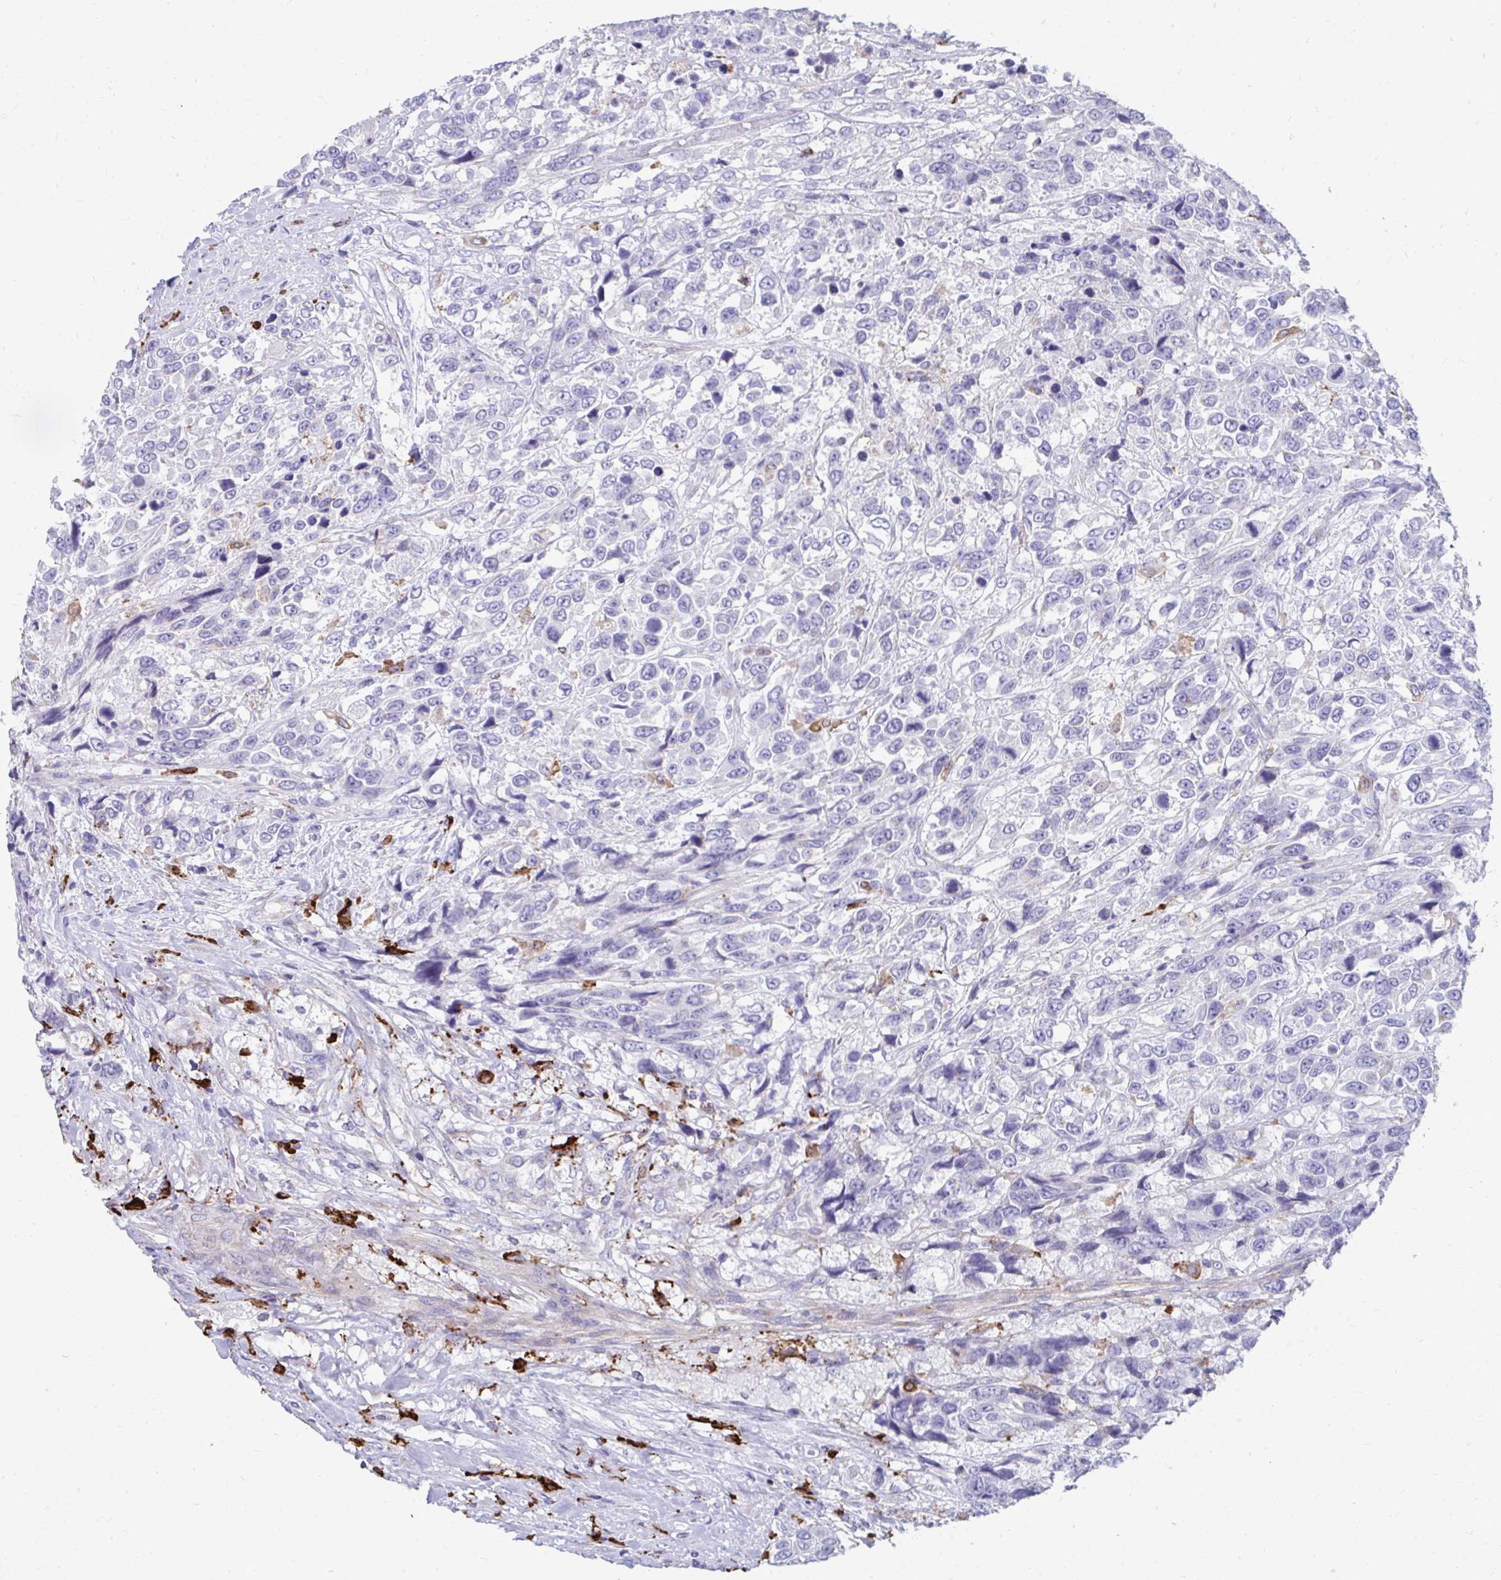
{"staining": {"intensity": "negative", "quantity": "none", "location": "none"}, "tissue": "urothelial cancer", "cell_type": "Tumor cells", "image_type": "cancer", "snomed": [{"axis": "morphology", "description": "Urothelial carcinoma, High grade"}, {"axis": "topography", "description": "Urinary bladder"}], "caption": "Tumor cells show no significant expression in urothelial carcinoma (high-grade).", "gene": "CD163", "patient": {"sex": "female", "age": 70}}